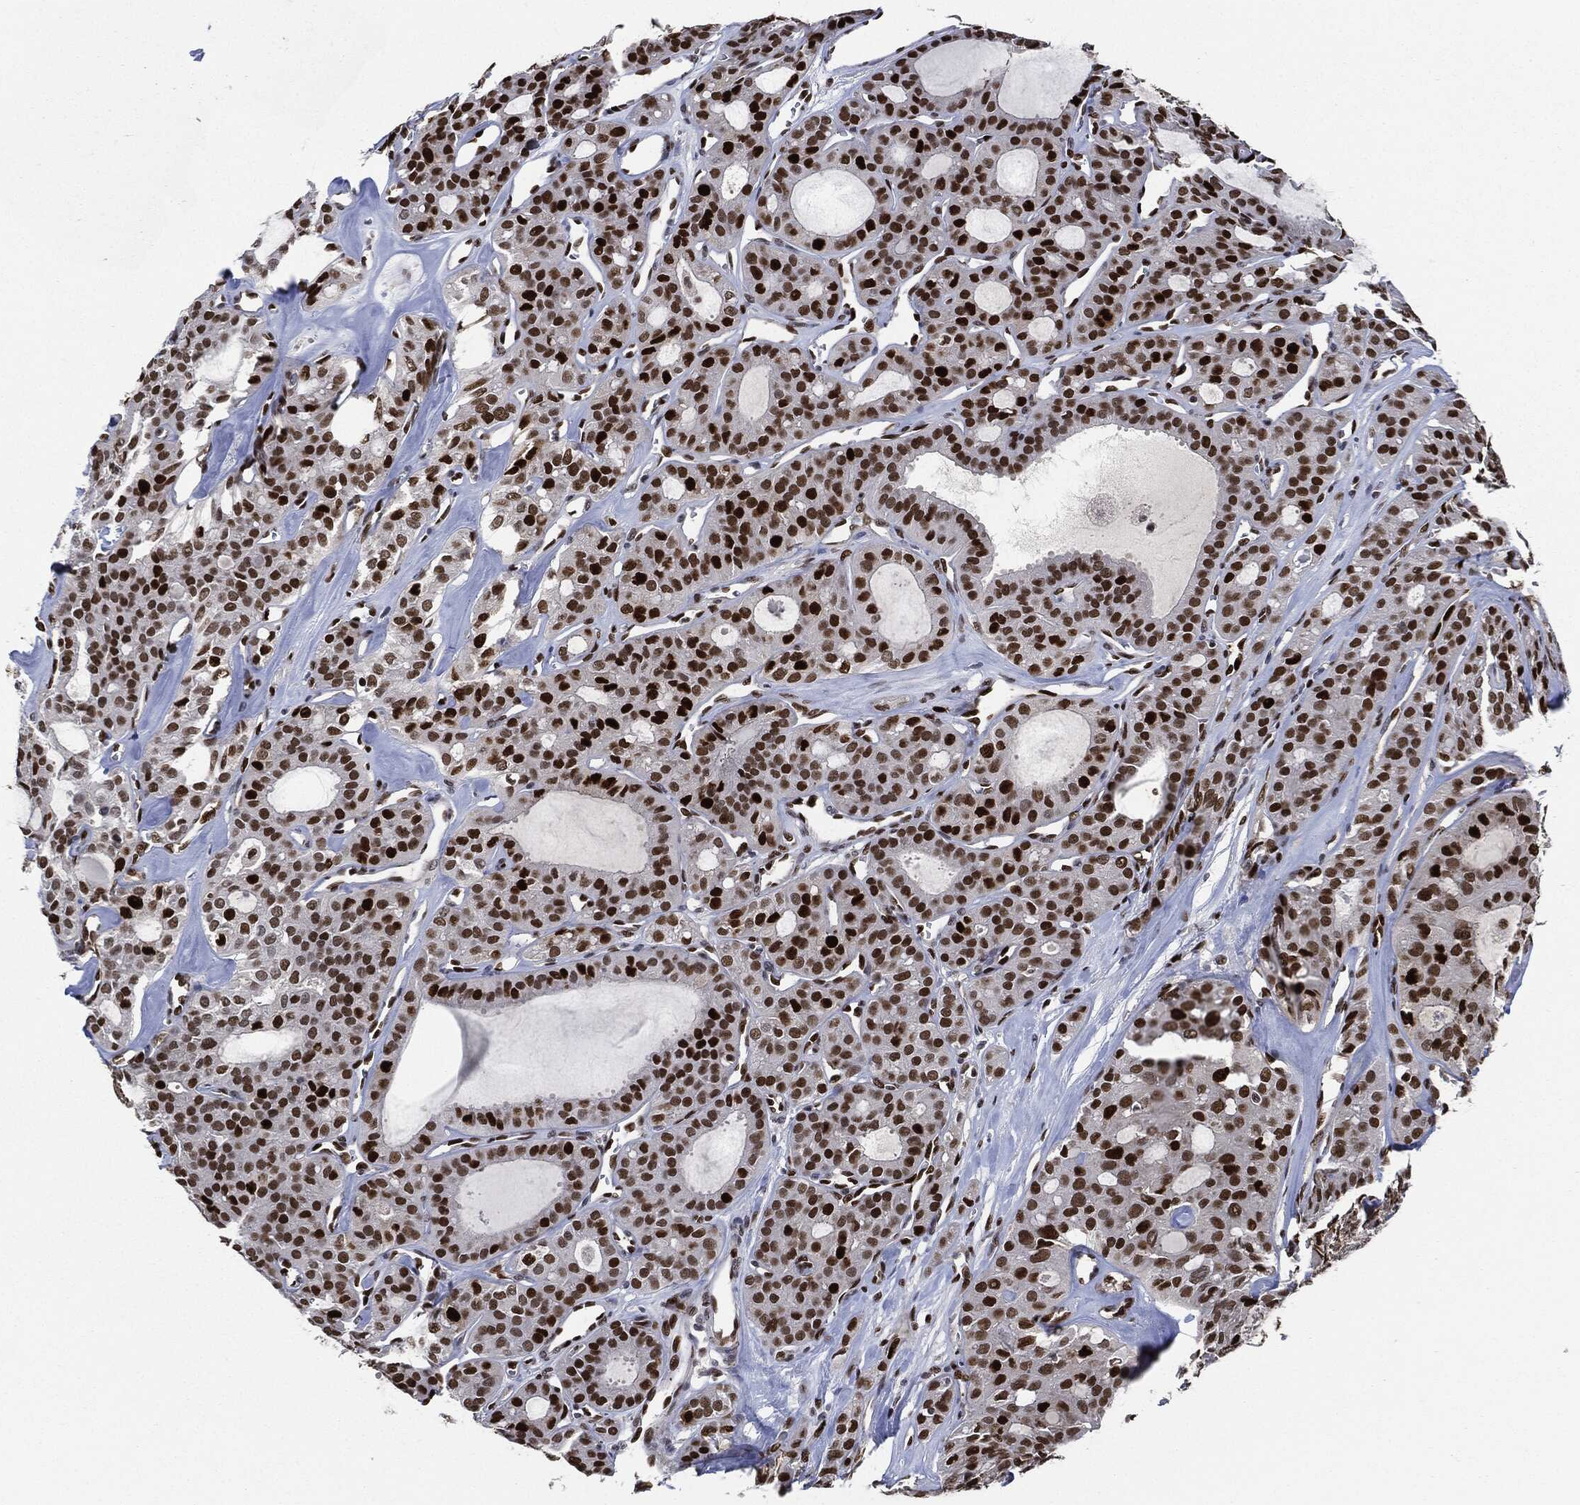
{"staining": {"intensity": "strong", "quantity": ">75%", "location": "nuclear"}, "tissue": "thyroid cancer", "cell_type": "Tumor cells", "image_type": "cancer", "snomed": [{"axis": "morphology", "description": "Follicular adenoma carcinoma, NOS"}, {"axis": "topography", "description": "Thyroid gland"}], "caption": "Immunohistochemistry histopathology image of thyroid cancer stained for a protein (brown), which shows high levels of strong nuclear expression in approximately >75% of tumor cells.", "gene": "PCNA", "patient": {"sex": "male", "age": 75}}